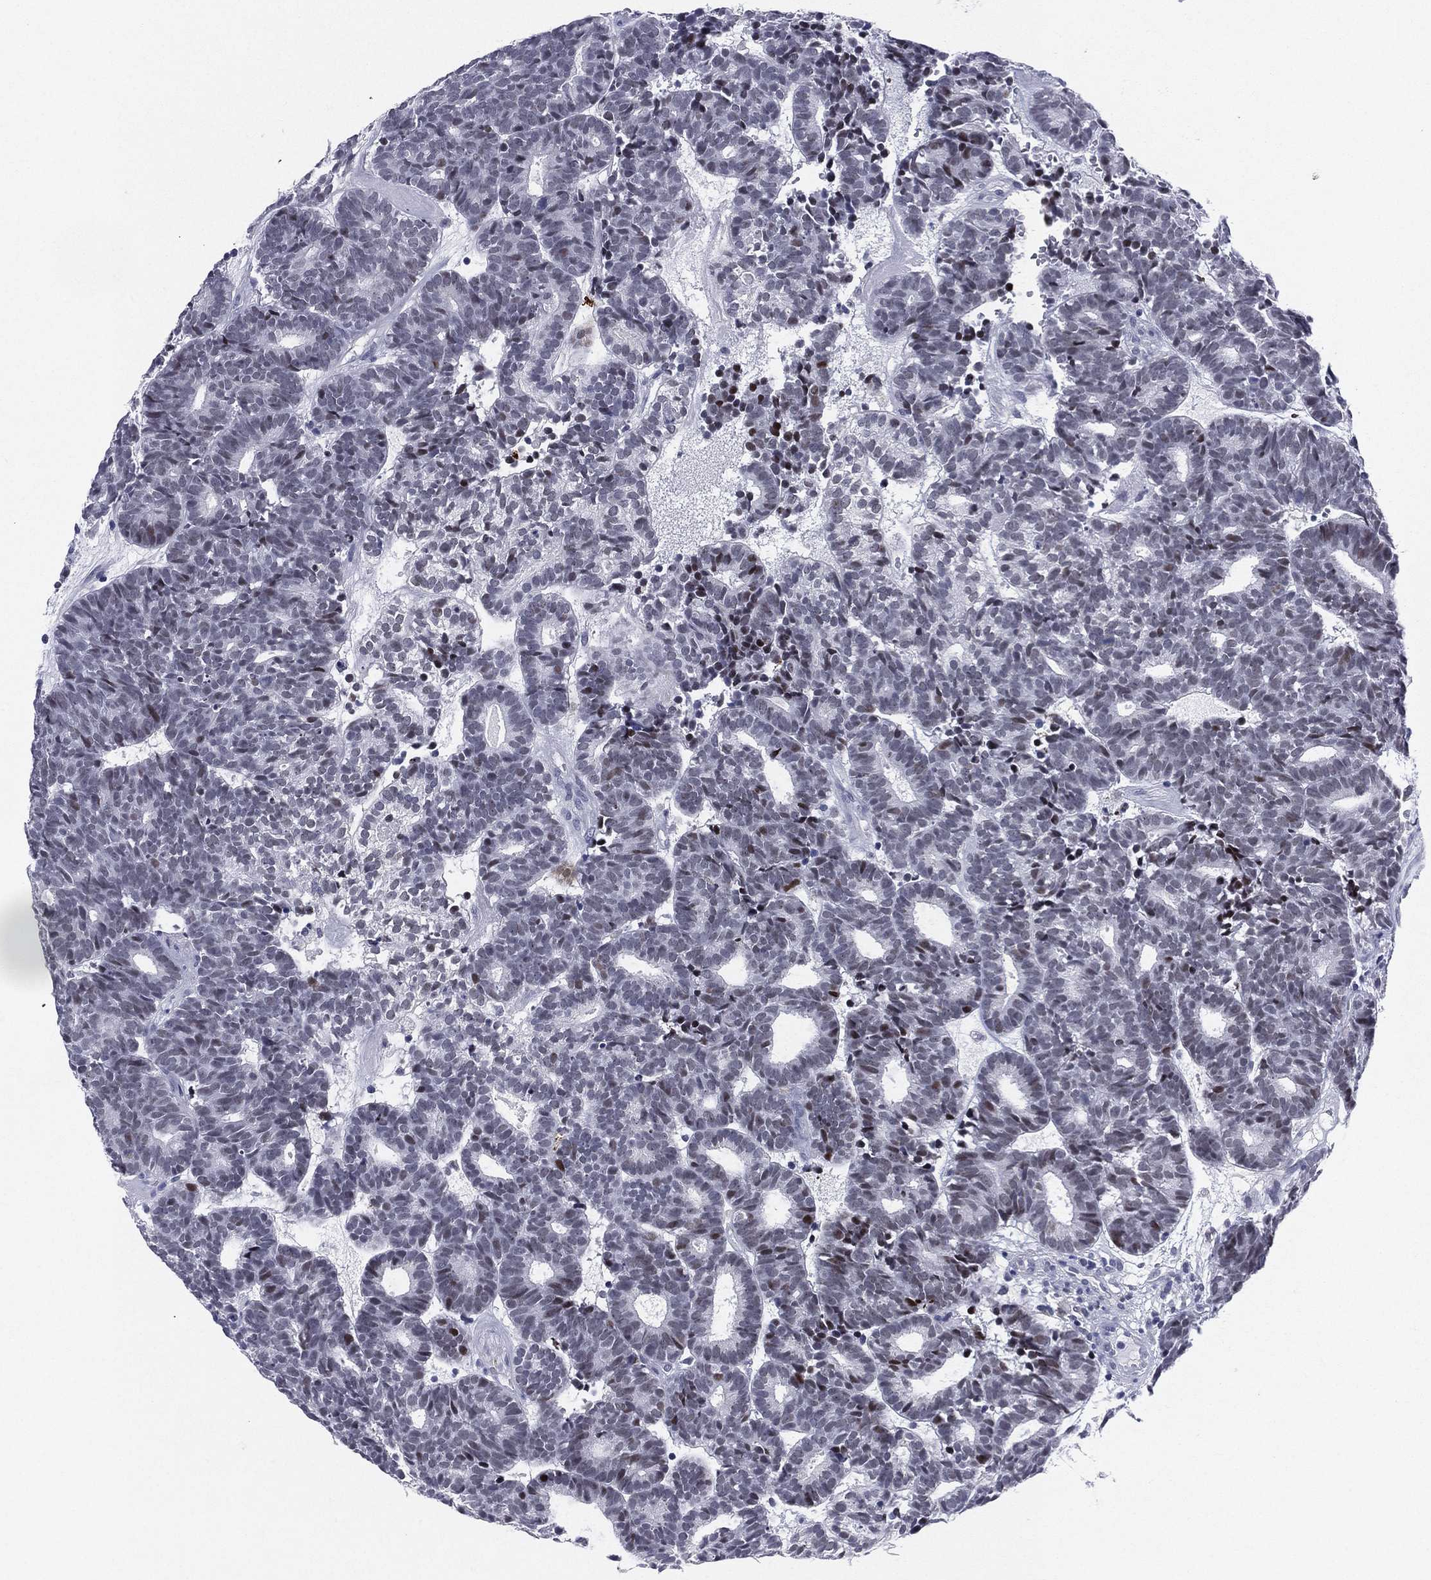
{"staining": {"intensity": "negative", "quantity": "none", "location": "none"}, "tissue": "head and neck cancer", "cell_type": "Tumor cells", "image_type": "cancer", "snomed": [{"axis": "morphology", "description": "Adenocarcinoma, NOS"}, {"axis": "topography", "description": "Head-Neck"}], "caption": "Micrograph shows no protein expression in tumor cells of adenocarcinoma (head and neck) tissue. (Brightfield microscopy of DAB (3,3'-diaminobenzidine) immunohistochemistry (IHC) at high magnification).", "gene": "HLA-DOA", "patient": {"sex": "female", "age": 81}}